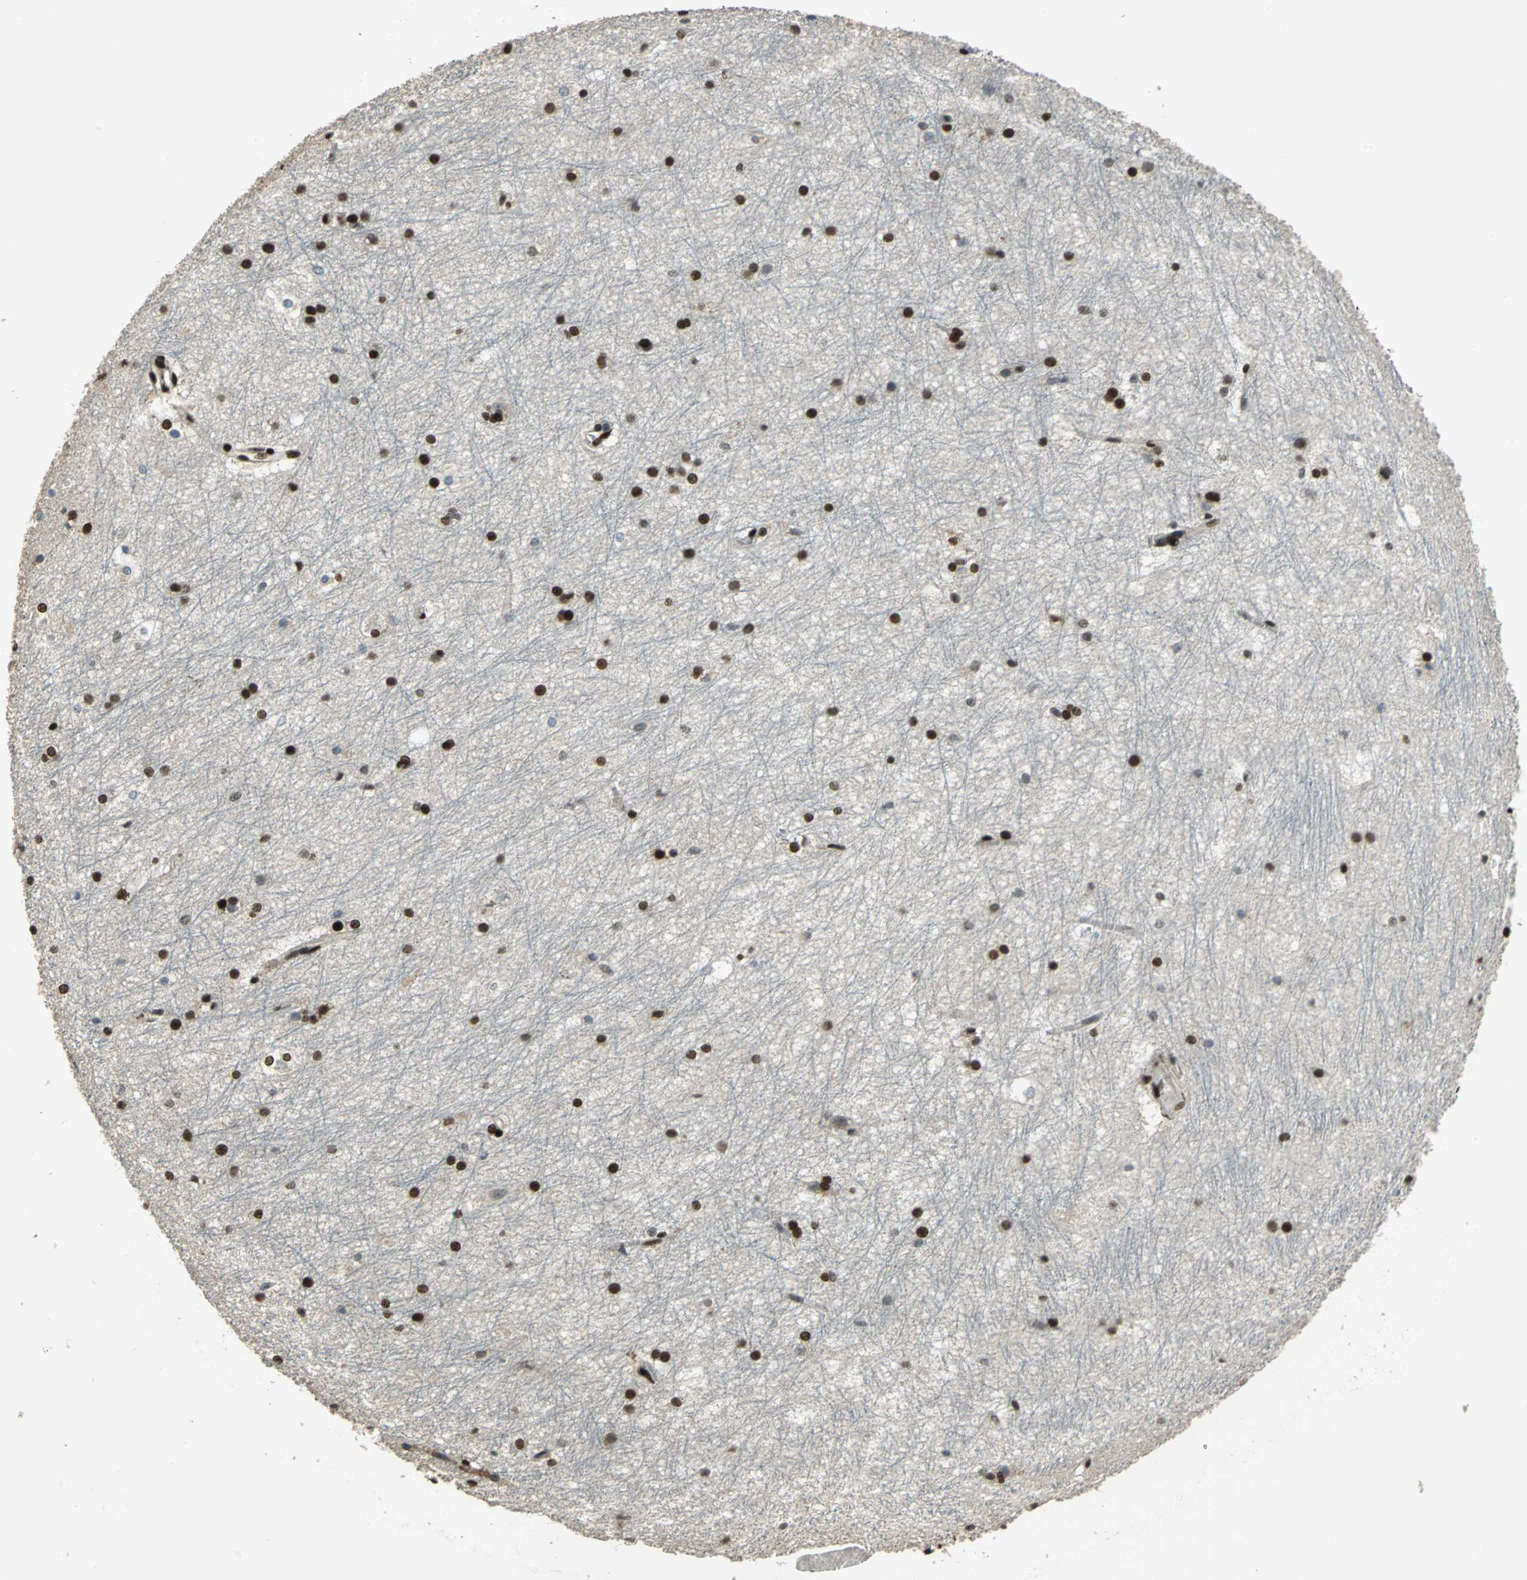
{"staining": {"intensity": "strong", "quantity": ">75%", "location": "nuclear"}, "tissue": "hippocampus", "cell_type": "Glial cells", "image_type": "normal", "snomed": [{"axis": "morphology", "description": "Normal tissue, NOS"}, {"axis": "topography", "description": "Hippocampus"}], "caption": "Brown immunohistochemical staining in benign hippocampus exhibits strong nuclear positivity in approximately >75% of glial cells.", "gene": "NFIA", "patient": {"sex": "female", "age": 19}}